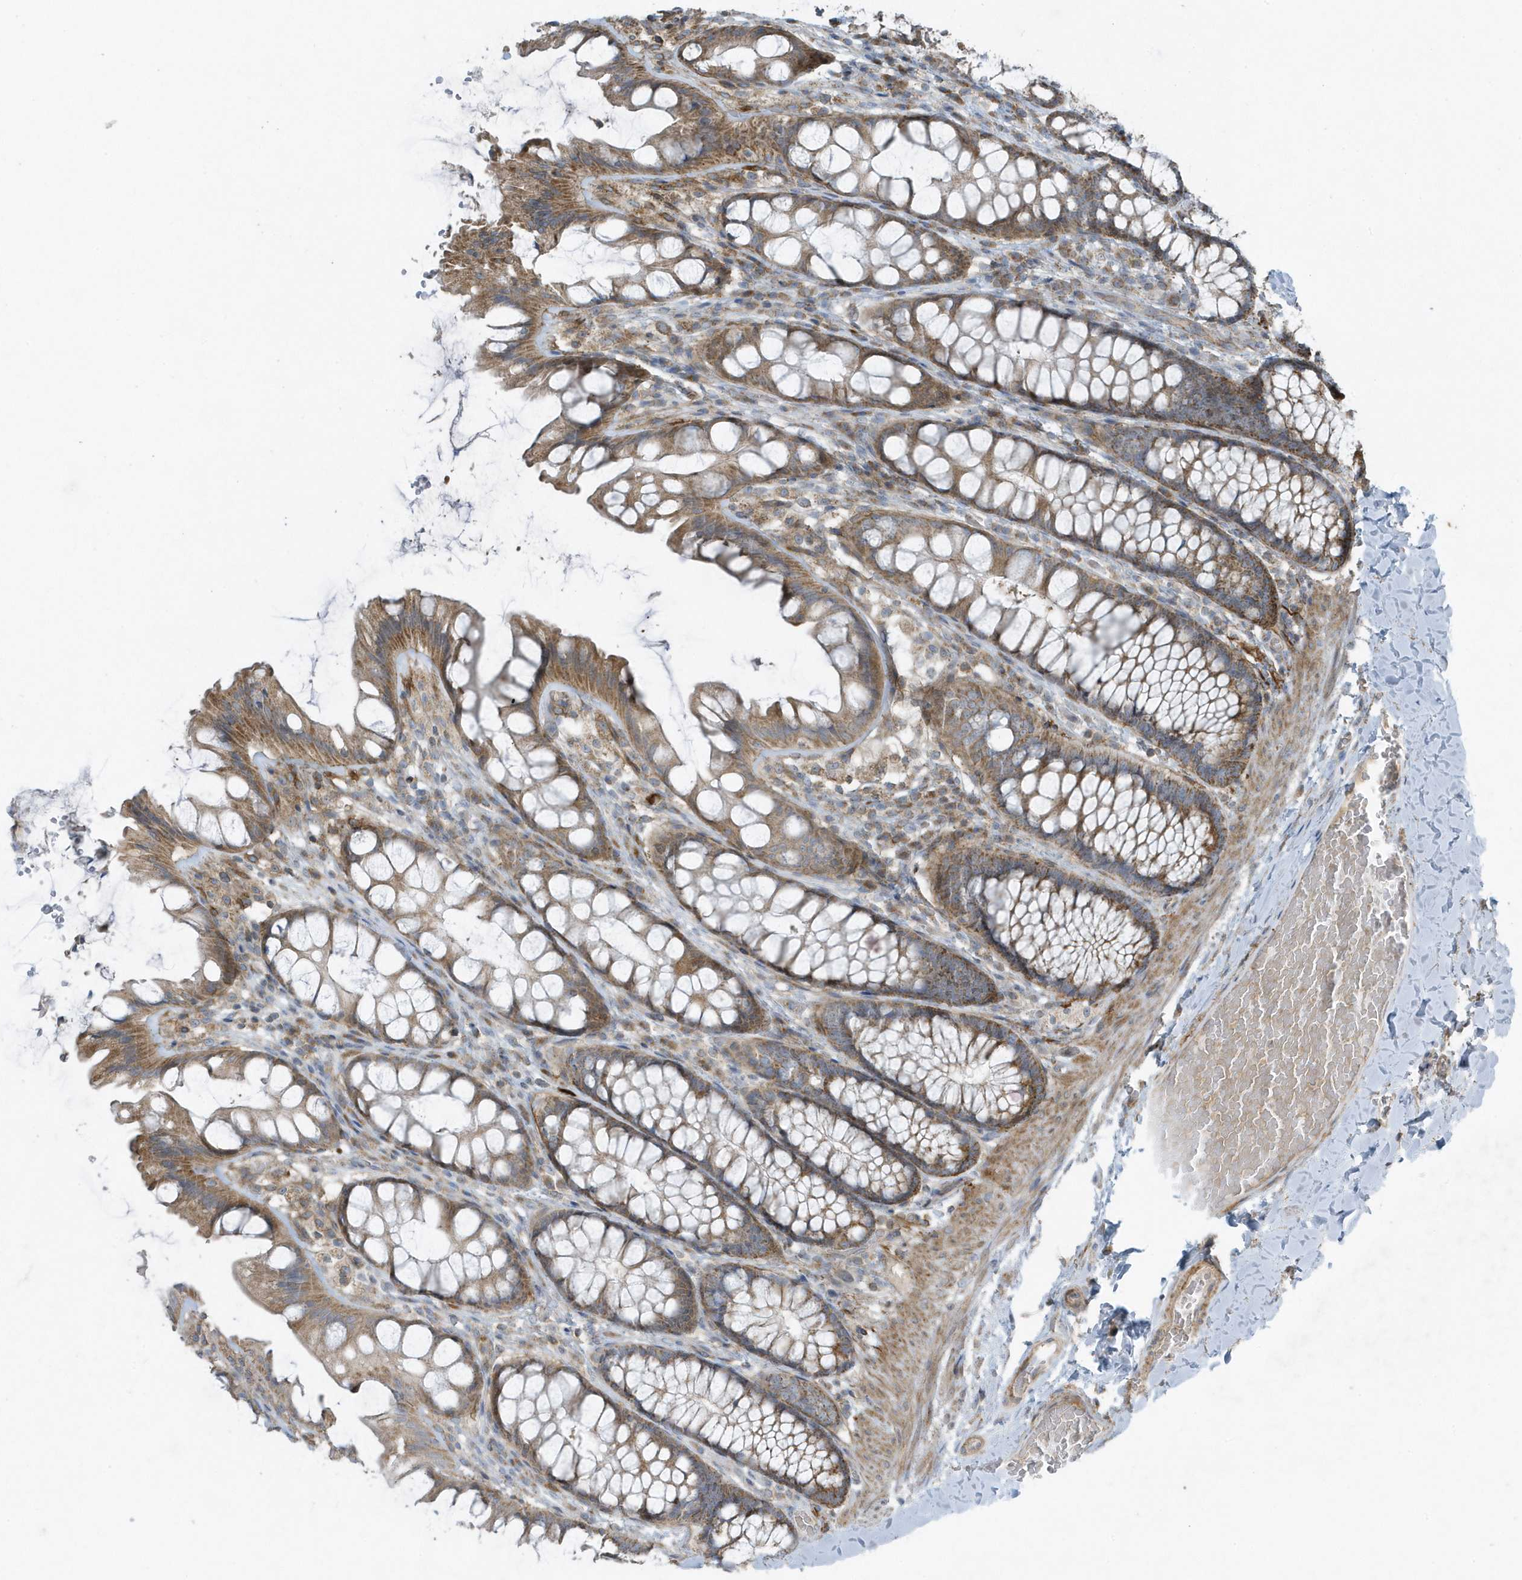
{"staining": {"intensity": "moderate", "quantity": ">75%", "location": "cytoplasmic/membranous"}, "tissue": "colon", "cell_type": "Endothelial cells", "image_type": "normal", "snomed": [{"axis": "morphology", "description": "Normal tissue, NOS"}, {"axis": "topography", "description": "Colon"}], "caption": "An IHC image of unremarkable tissue is shown. Protein staining in brown labels moderate cytoplasmic/membranous positivity in colon within endothelial cells.", "gene": "SLC38A2", "patient": {"sex": "male", "age": 47}}